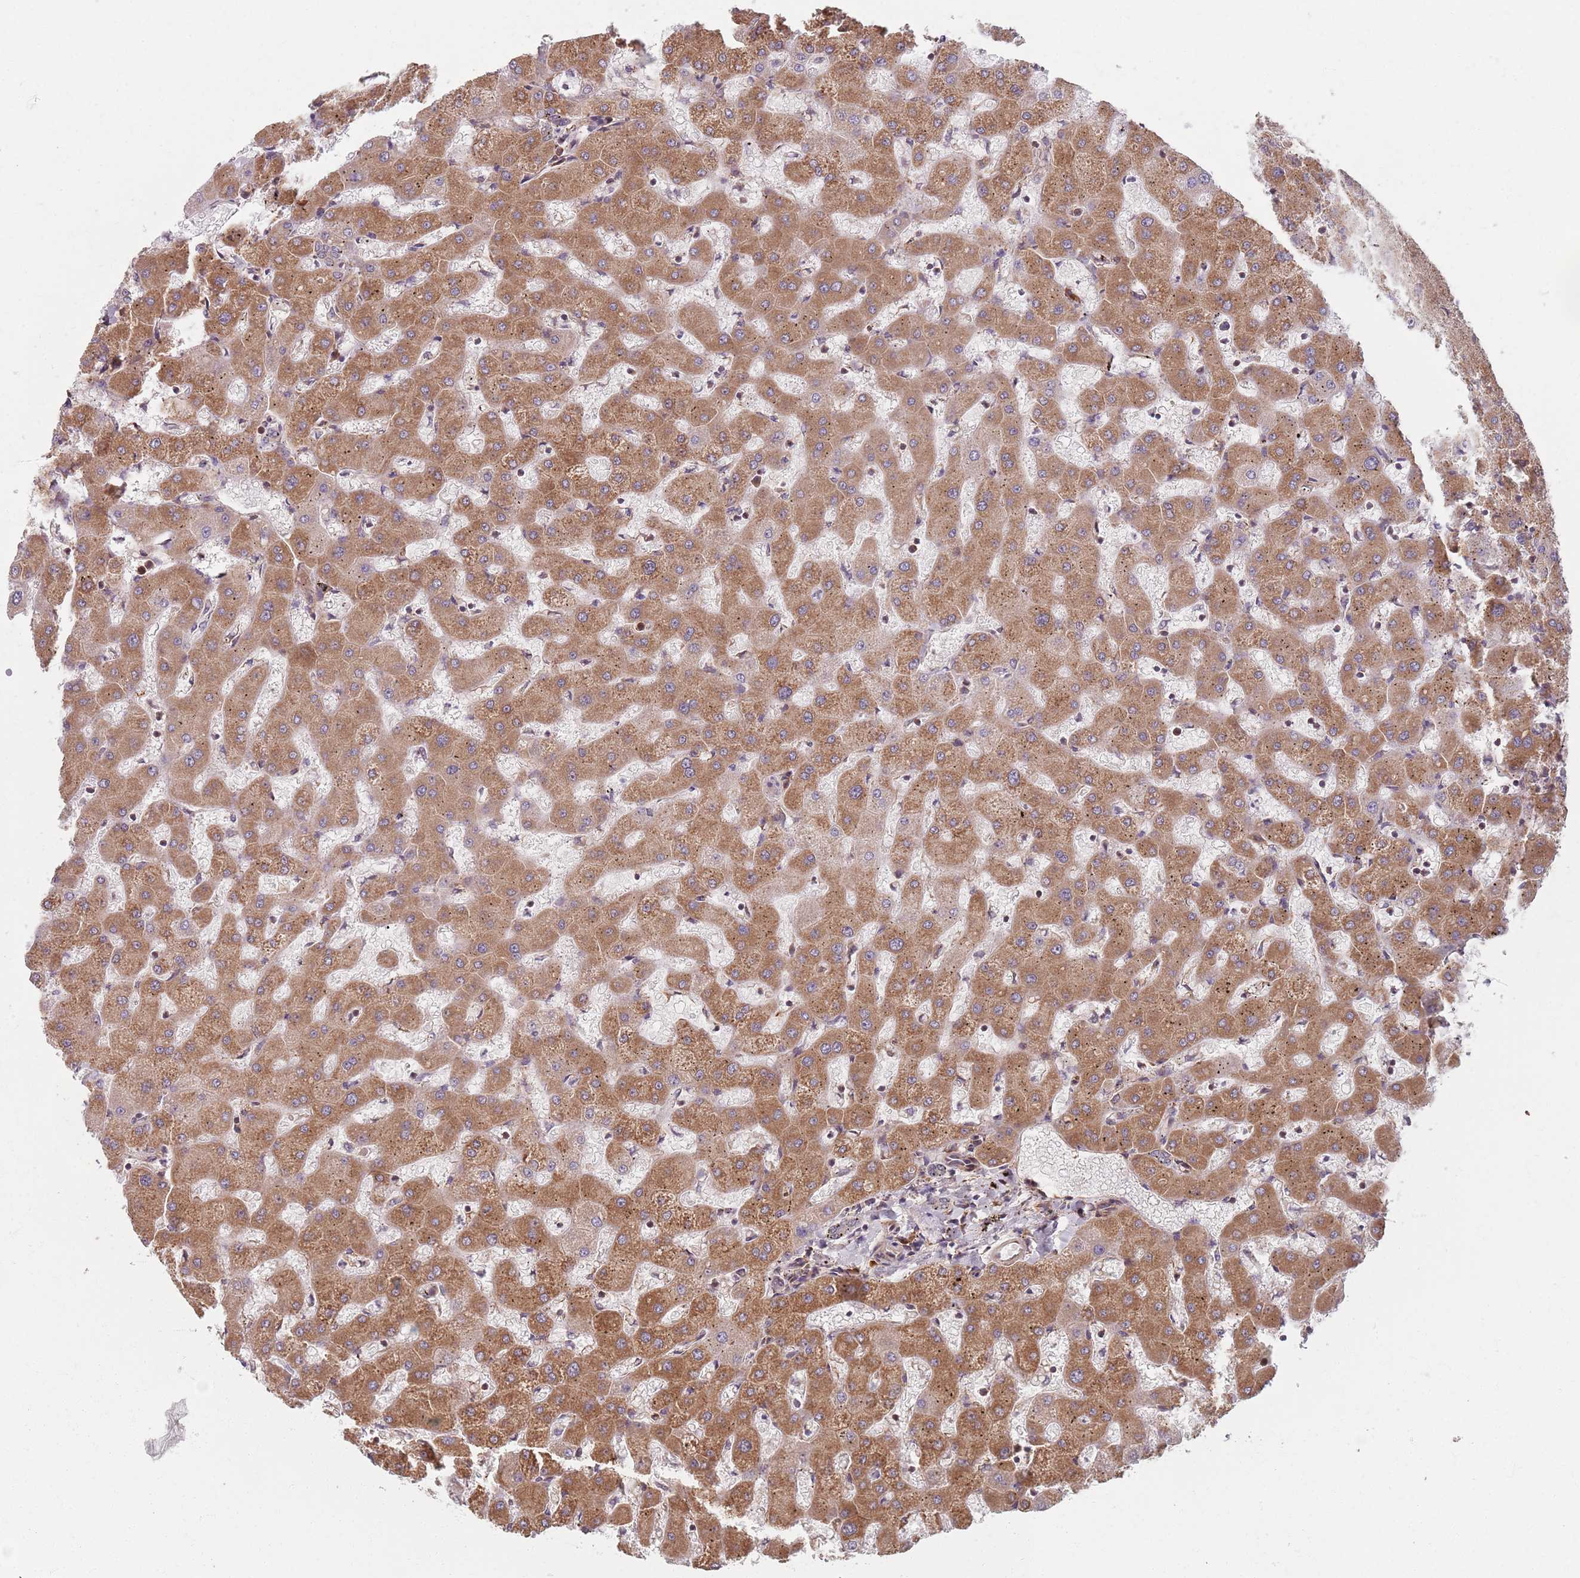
{"staining": {"intensity": "weak", "quantity": "25%-75%", "location": "cytoplasmic/membranous"}, "tissue": "liver", "cell_type": "Cholangiocytes", "image_type": "normal", "snomed": [{"axis": "morphology", "description": "Normal tissue, NOS"}, {"axis": "topography", "description": "Liver"}], "caption": "Immunohistochemistry micrograph of unremarkable liver stained for a protein (brown), which displays low levels of weak cytoplasmic/membranous expression in about 25%-75% of cholangiocytes.", "gene": "NOTCH3", "patient": {"sex": "female", "age": 63}}